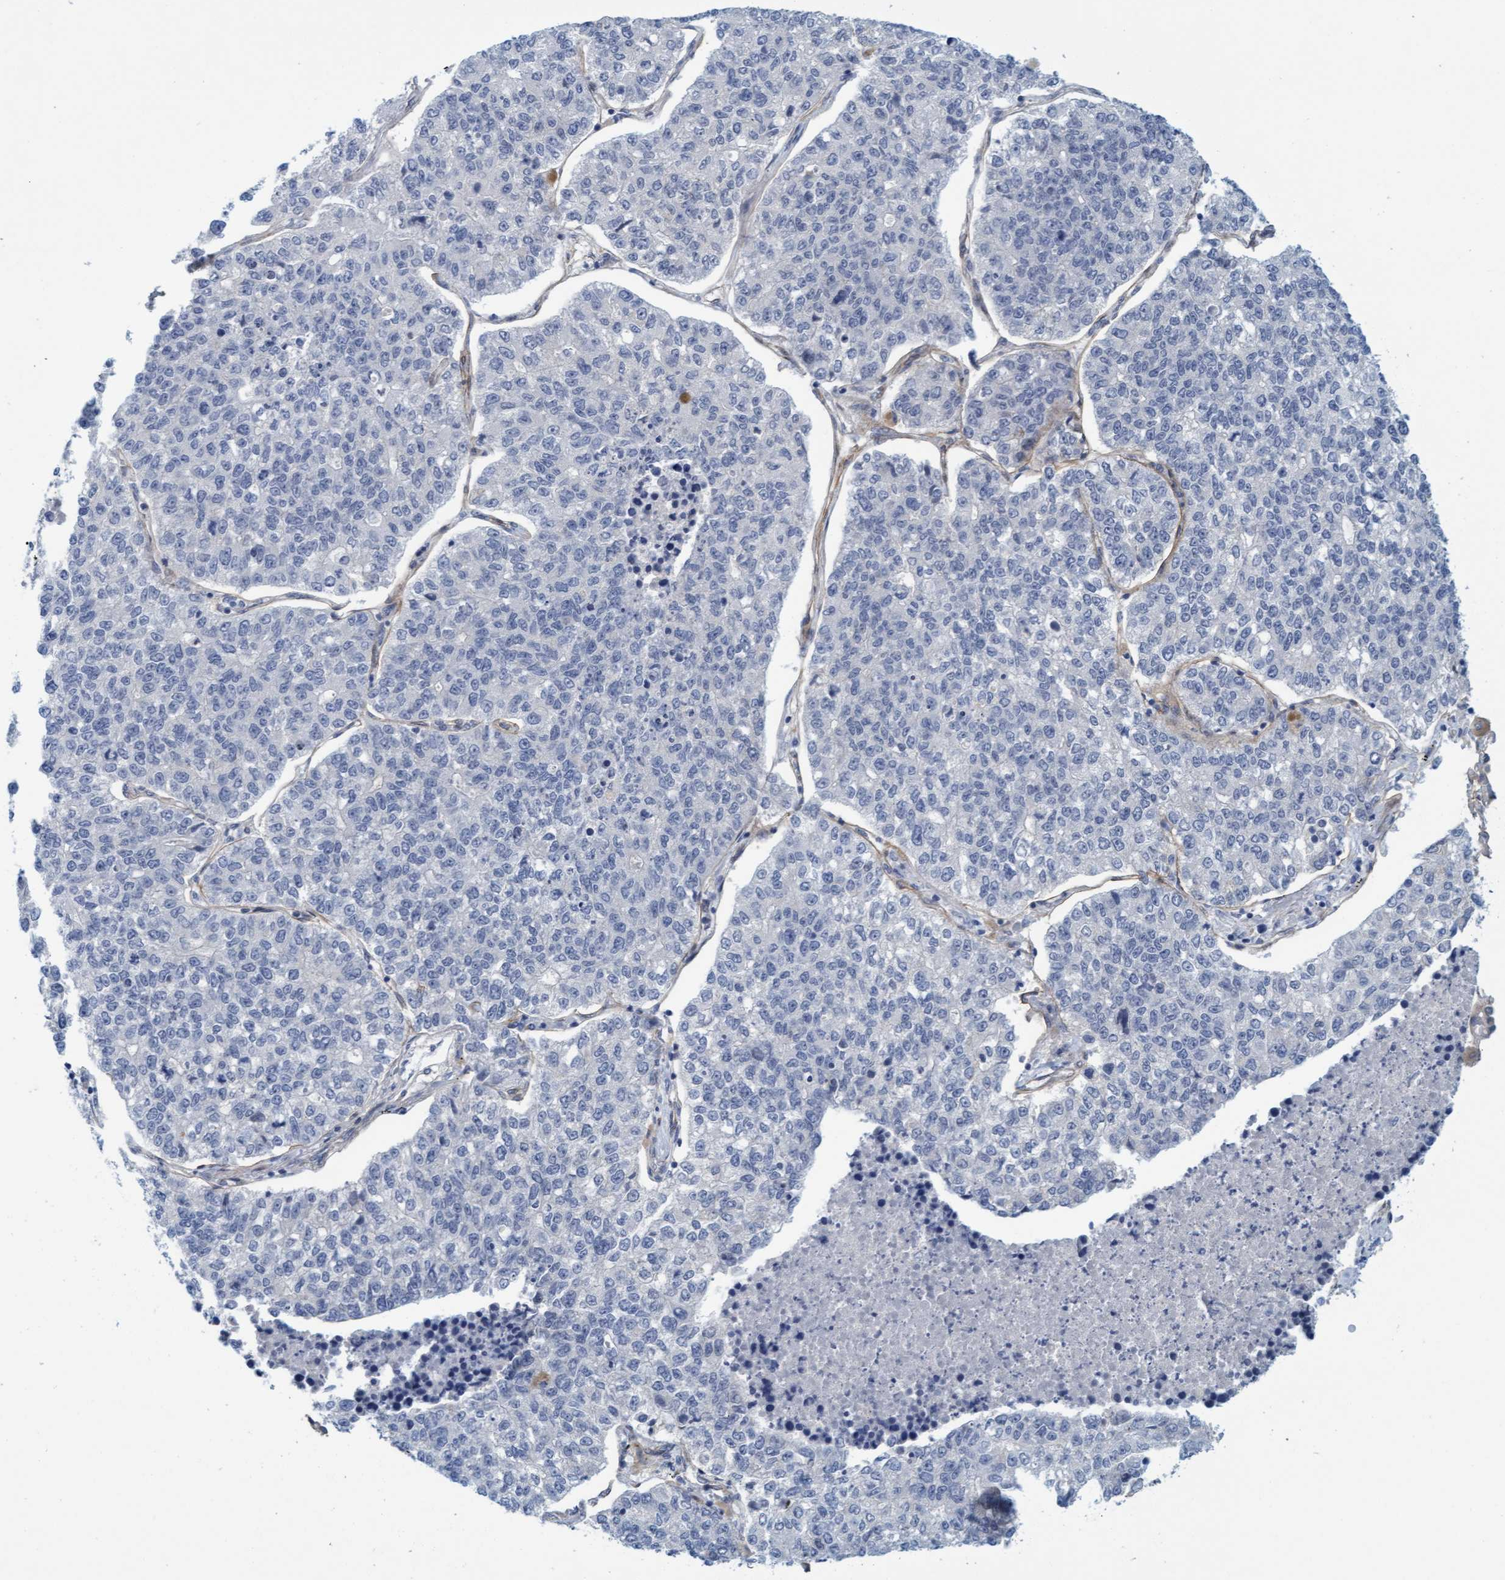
{"staining": {"intensity": "negative", "quantity": "none", "location": "none"}, "tissue": "lung cancer", "cell_type": "Tumor cells", "image_type": "cancer", "snomed": [{"axis": "morphology", "description": "Adenocarcinoma, NOS"}, {"axis": "topography", "description": "Lung"}], "caption": "IHC image of neoplastic tissue: lung adenocarcinoma stained with DAB (3,3'-diaminobenzidine) demonstrates no significant protein positivity in tumor cells. (Immunohistochemistry, brightfield microscopy, high magnification).", "gene": "TSTD2", "patient": {"sex": "male", "age": 49}}